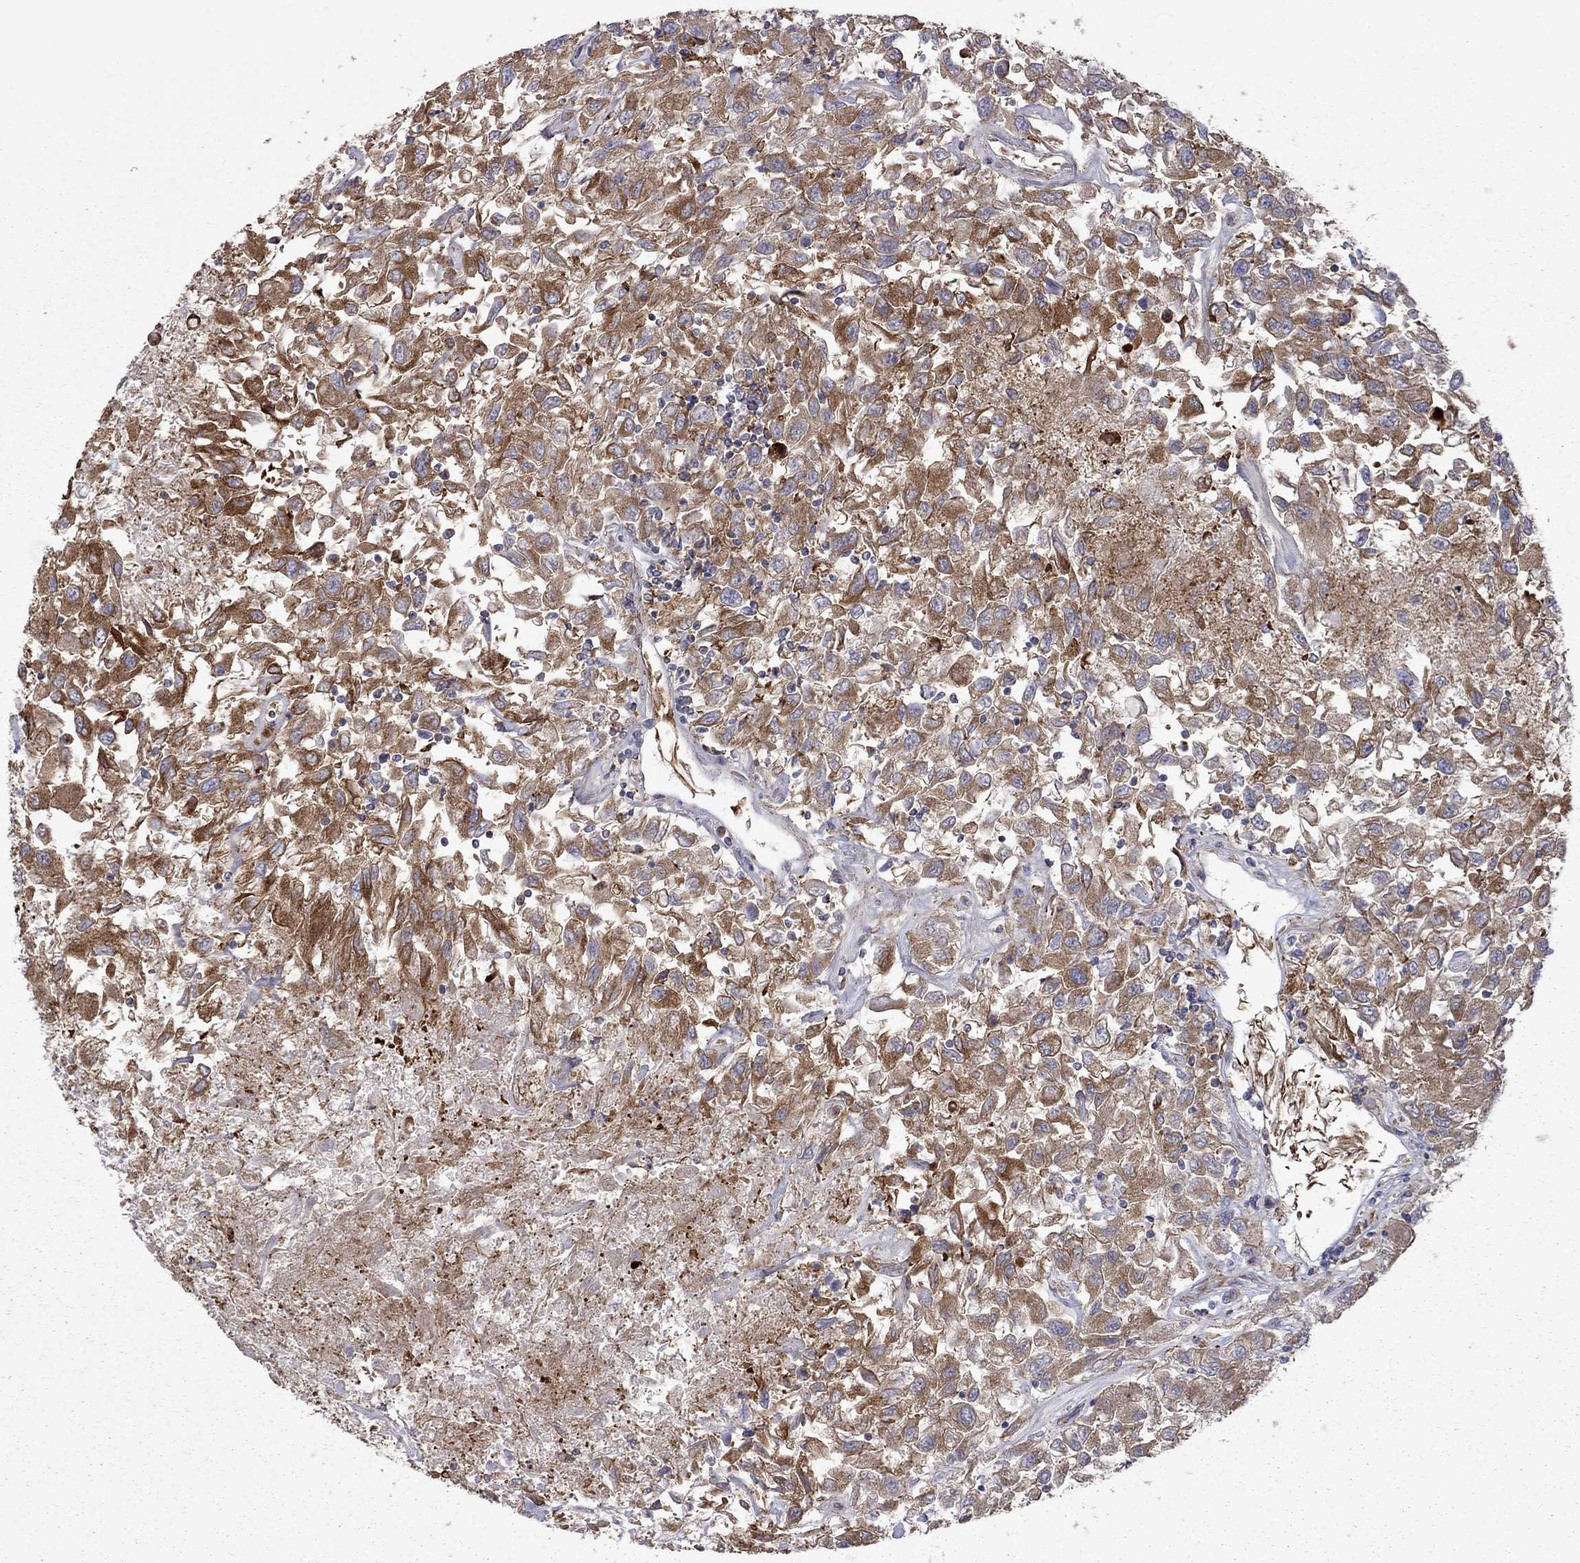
{"staining": {"intensity": "strong", "quantity": ">75%", "location": "cytoplasmic/membranous"}, "tissue": "renal cancer", "cell_type": "Tumor cells", "image_type": "cancer", "snomed": [{"axis": "morphology", "description": "Adenocarcinoma, NOS"}, {"axis": "topography", "description": "Kidney"}], "caption": "Immunohistochemical staining of adenocarcinoma (renal) exhibits strong cytoplasmic/membranous protein expression in about >75% of tumor cells. The staining was performed using DAB (3,3'-diaminobenzidine) to visualize the protein expression in brown, while the nuclei were stained in blue with hematoxylin (Magnification: 20x).", "gene": "EIF4E3", "patient": {"sex": "female", "age": 76}}